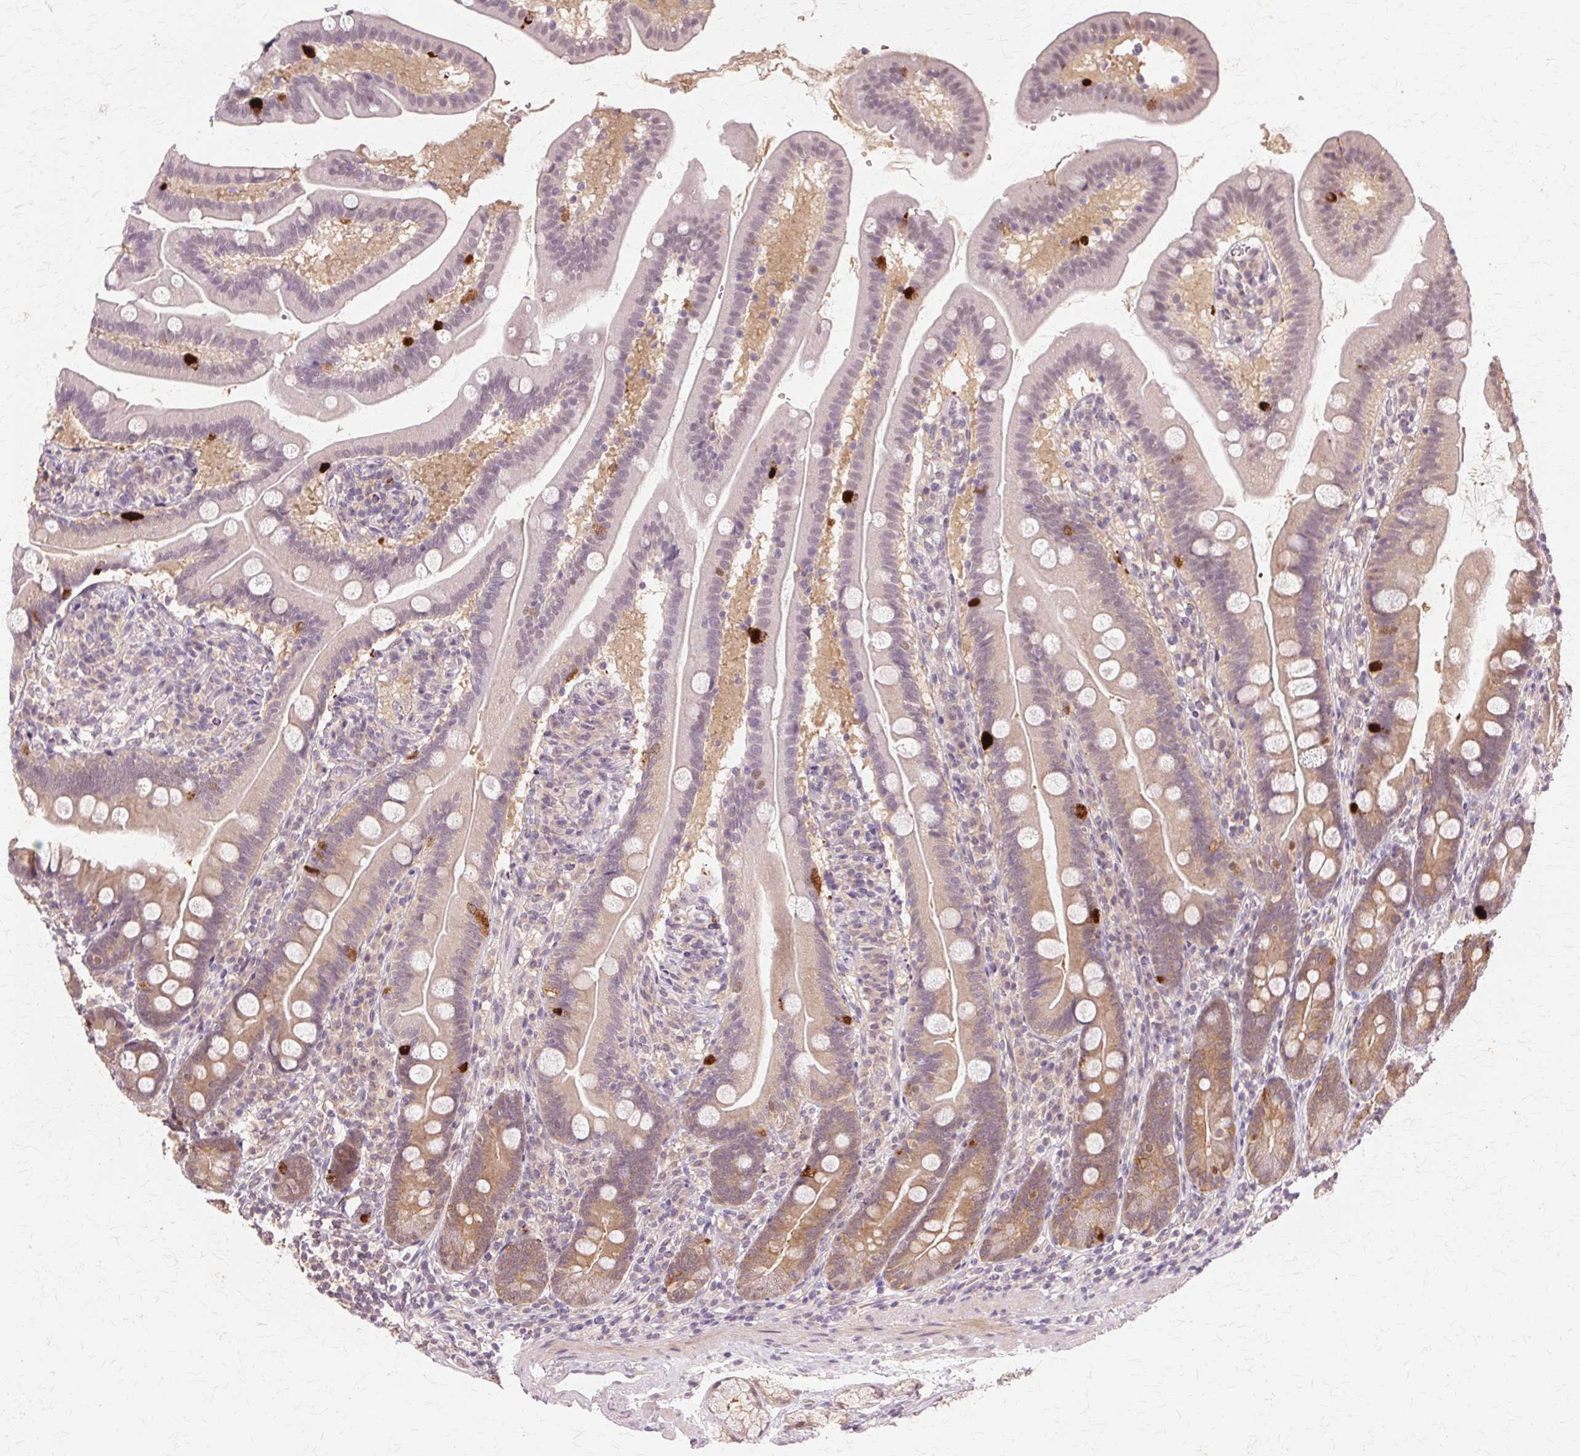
{"staining": {"intensity": "strong", "quantity": "<25%", "location": "cytoplasmic/membranous"}, "tissue": "duodenum", "cell_type": "Glandular cells", "image_type": "normal", "snomed": [{"axis": "morphology", "description": "Normal tissue, NOS"}, {"axis": "topography", "description": "Duodenum"}], "caption": "Immunohistochemistry staining of benign duodenum, which displays medium levels of strong cytoplasmic/membranous staining in about <25% of glandular cells indicating strong cytoplasmic/membranous protein positivity. The staining was performed using DAB (3,3'-diaminobenzidine) (brown) for protein detection and nuclei were counterstained in hematoxylin (blue).", "gene": "PRMT5", "patient": {"sex": "female", "age": 67}}